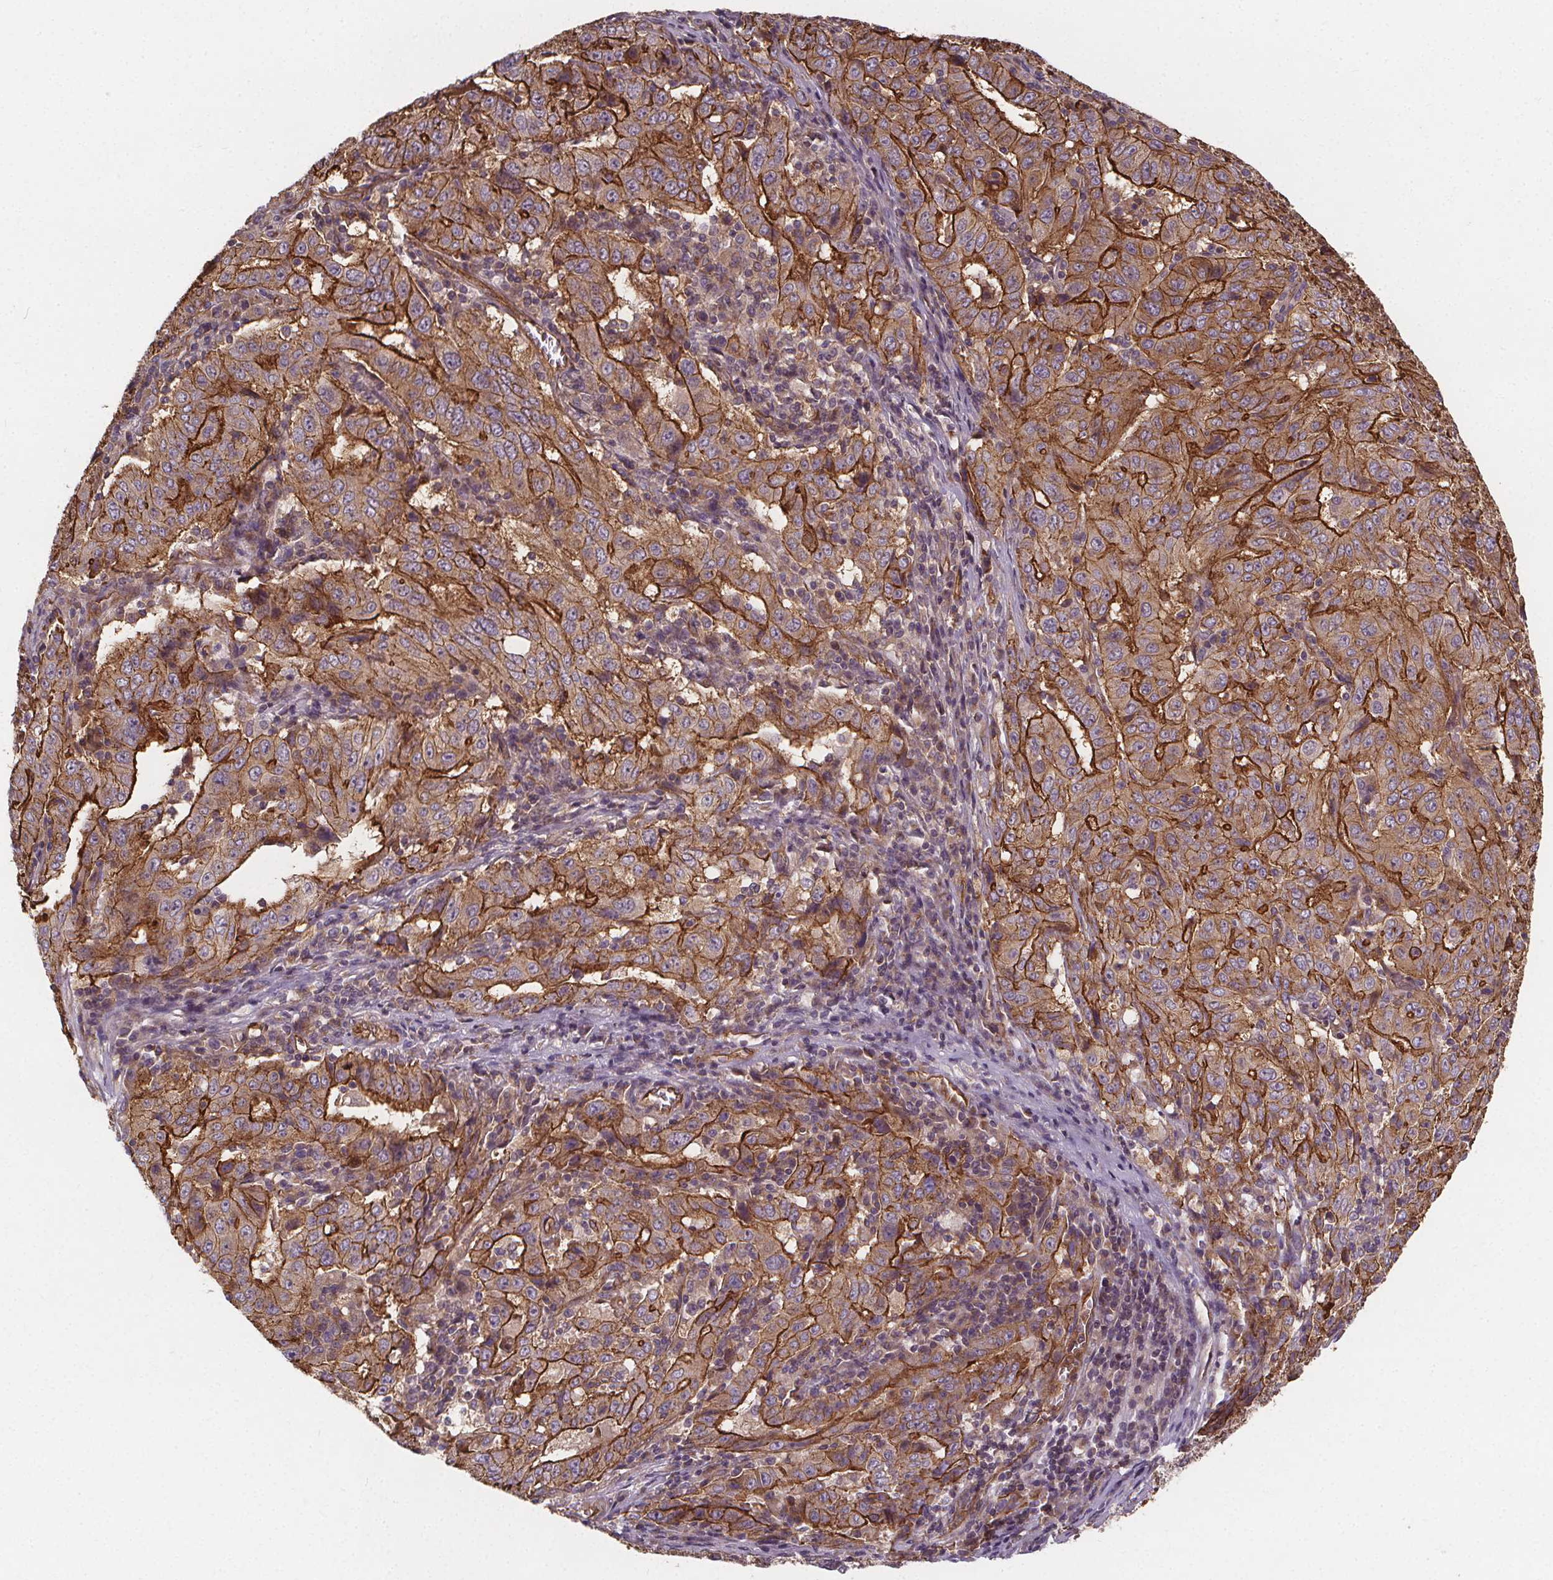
{"staining": {"intensity": "strong", "quantity": ">75%", "location": "cytoplasmic/membranous"}, "tissue": "pancreatic cancer", "cell_type": "Tumor cells", "image_type": "cancer", "snomed": [{"axis": "morphology", "description": "Adenocarcinoma, NOS"}, {"axis": "topography", "description": "Pancreas"}], "caption": "IHC image of pancreatic cancer (adenocarcinoma) stained for a protein (brown), which exhibits high levels of strong cytoplasmic/membranous positivity in approximately >75% of tumor cells.", "gene": "CLINT1", "patient": {"sex": "male", "age": 63}}